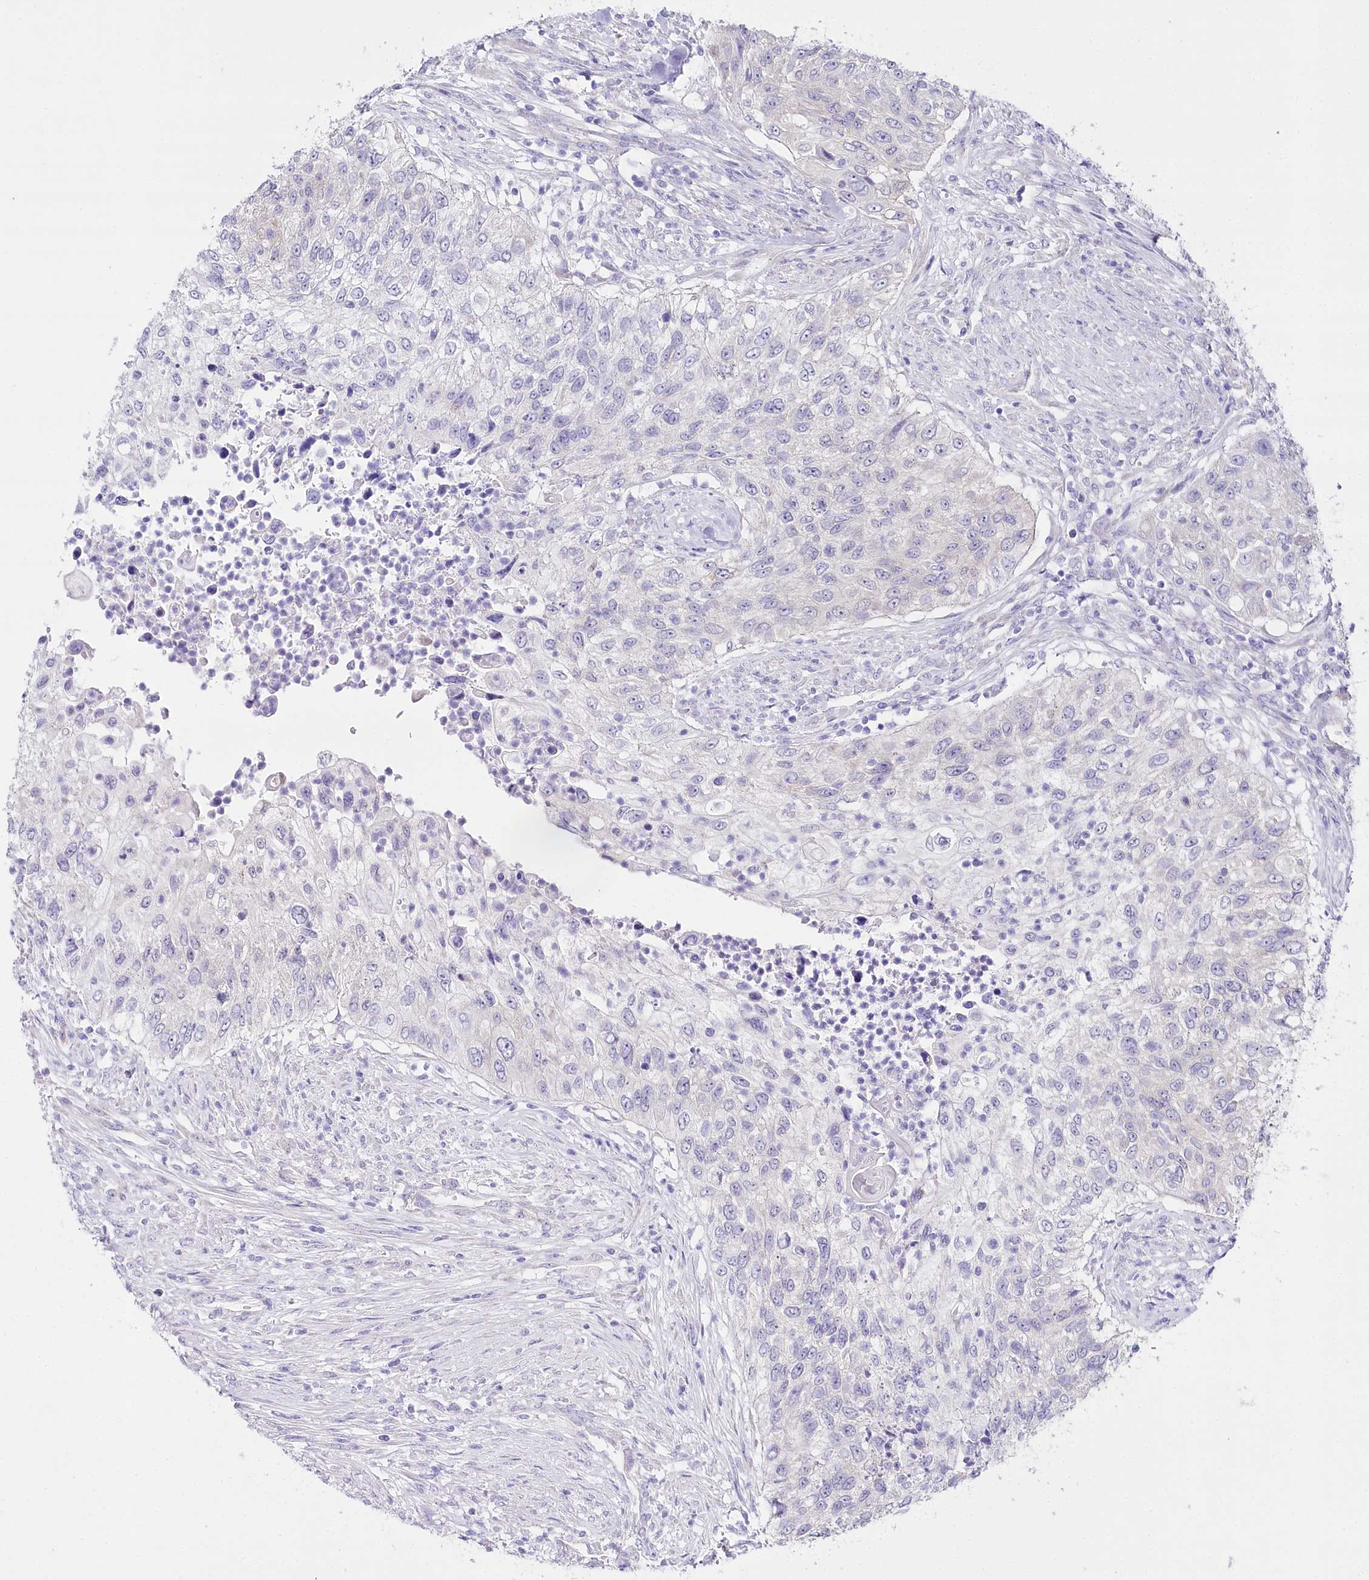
{"staining": {"intensity": "negative", "quantity": "none", "location": "none"}, "tissue": "urothelial cancer", "cell_type": "Tumor cells", "image_type": "cancer", "snomed": [{"axis": "morphology", "description": "Urothelial carcinoma, High grade"}, {"axis": "topography", "description": "Urinary bladder"}], "caption": "The image displays no significant expression in tumor cells of urothelial carcinoma (high-grade). (Immunohistochemistry, brightfield microscopy, high magnification).", "gene": "CSN3", "patient": {"sex": "female", "age": 60}}